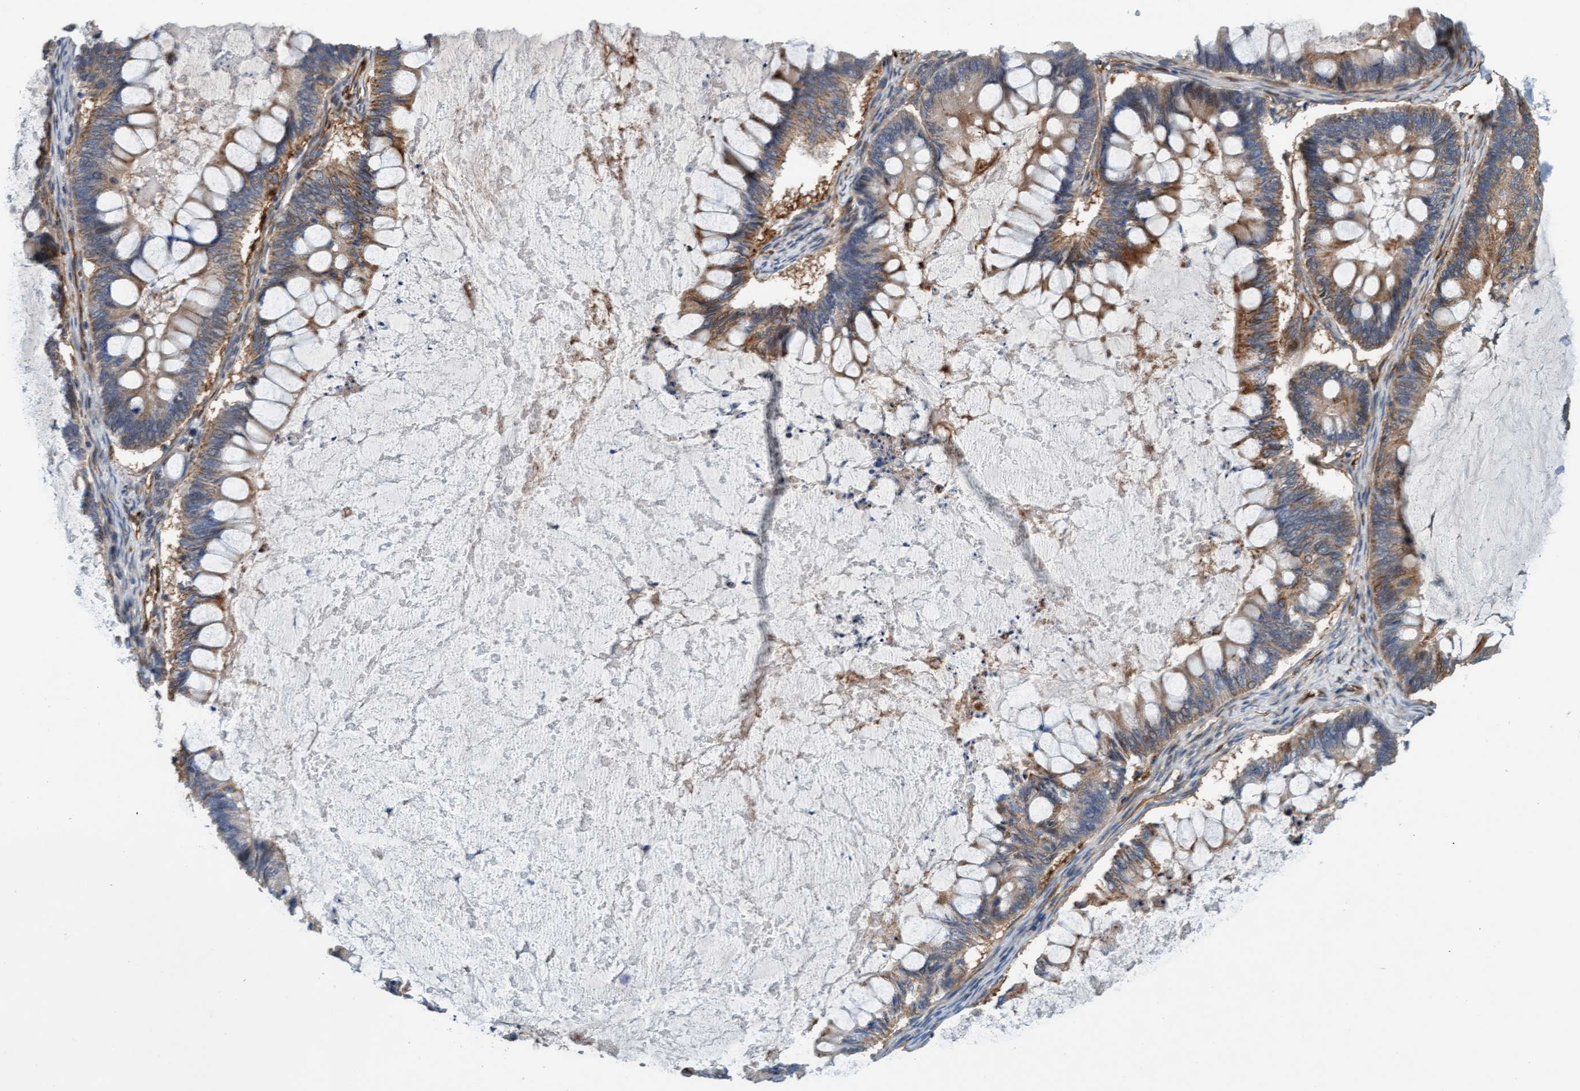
{"staining": {"intensity": "moderate", "quantity": ">75%", "location": "cytoplasmic/membranous"}, "tissue": "ovarian cancer", "cell_type": "Tumor cells", "image_type": "cancer", "snomed": [{"axis": "morphology", "description": "Cystadenocarcinoma, mucinous, NOS"}, {"axis": "topography", "description": "Ovary"}], "caption": "This is an image of immunohistochemistry staining of ovarian cancer, which shows moderate positivity in the cytoplasmic/membranous of tumor cells.", "gene": "FMNL3", "patient": {"sex": "female", "age": 61}}